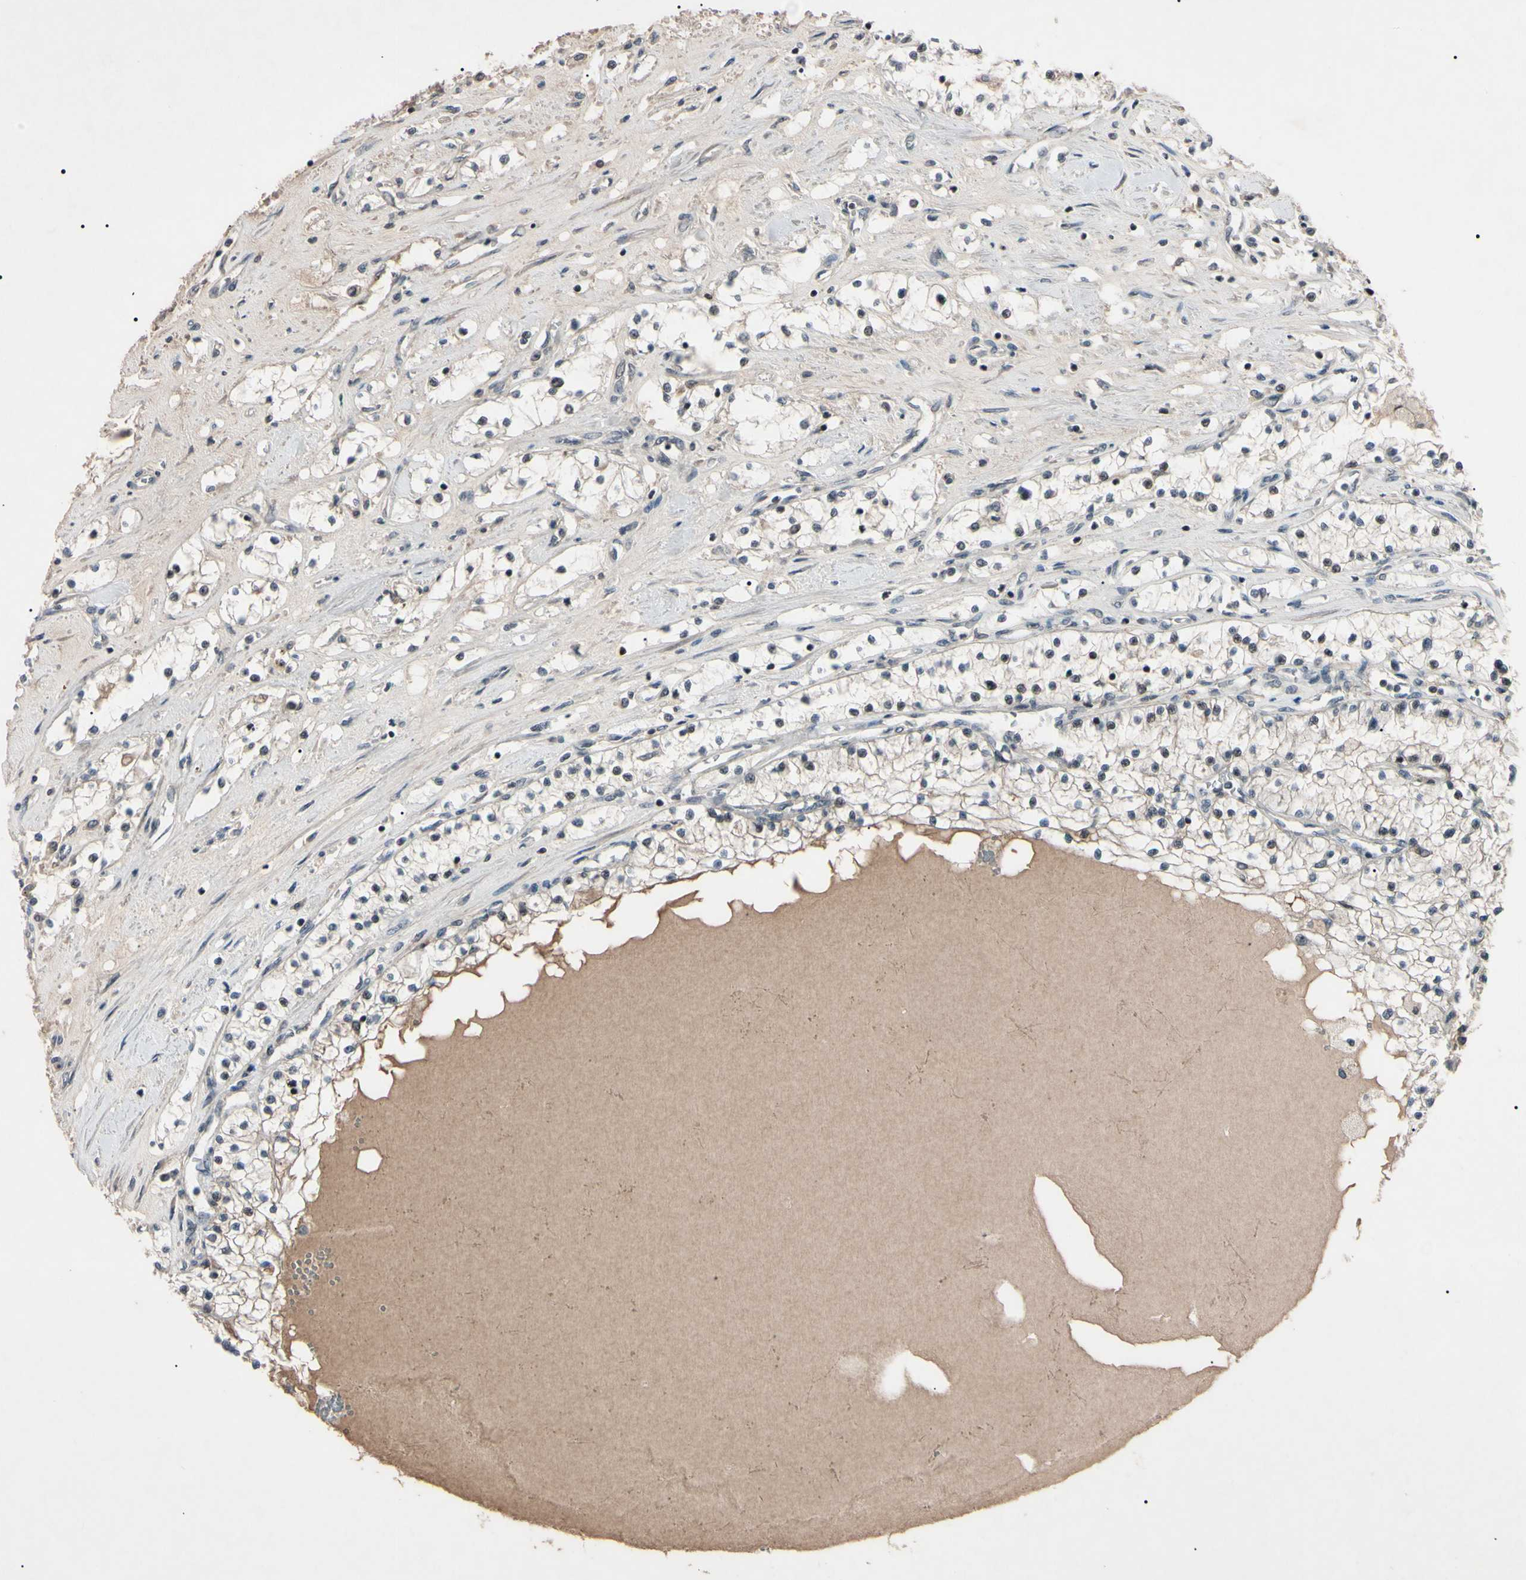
{"staining": {"intensity": "negative", "quantity": "none", "location": "none"}, "tissue": "renal cancer", "cell_type": "Tumor cells", "image_type": "cancer", "snomed": [{"axis": "morphology", "description": "Adenocarcinoma, NOS"}, {"axis": "topography", "description": "Kidney"}], "caption": "IHC micrograph of neoplastic tissue: renal cancer stained with DAB (3,3'-diaminobenzidine) demonstrates no significant protein expression in tumor cells.", "gene": "YY1", "patient": {"sex": "male", "age": 68}}